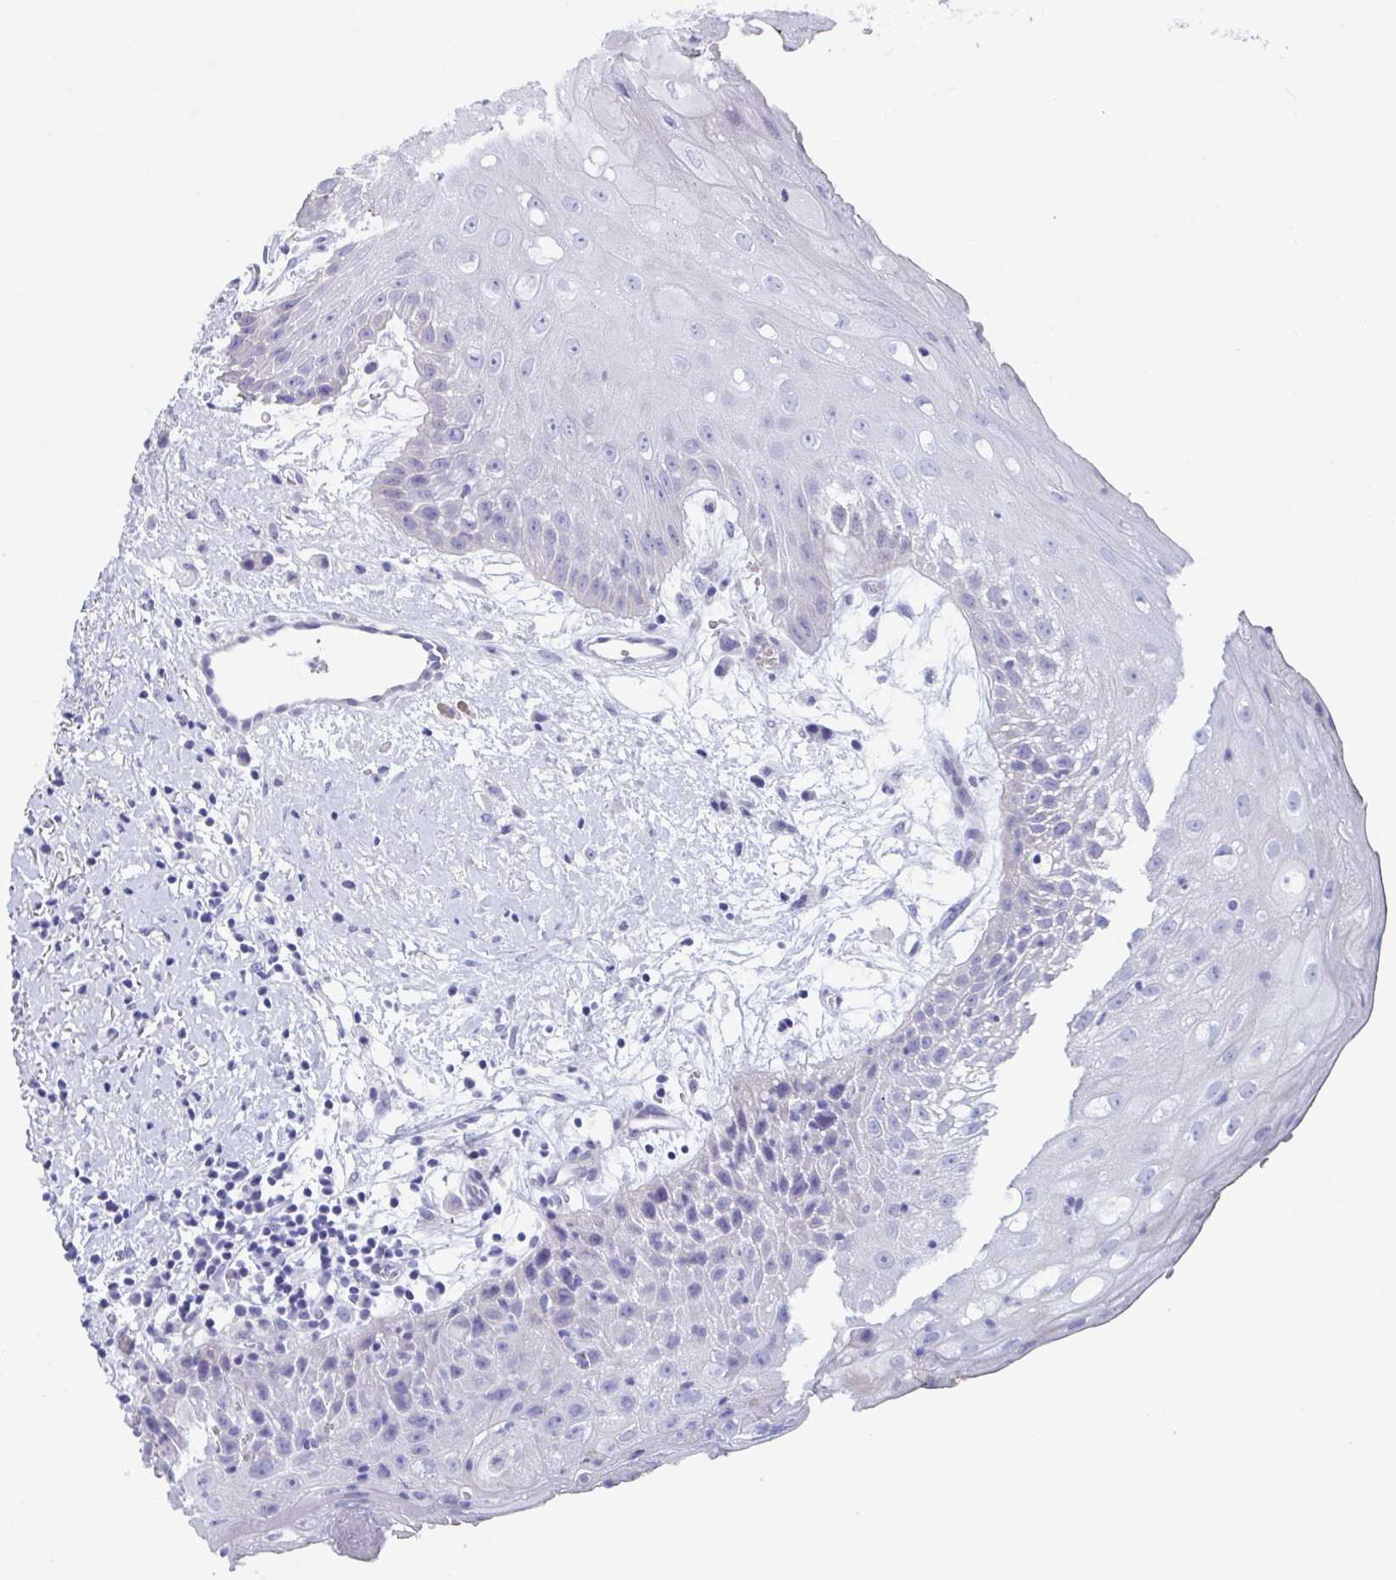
{"staining": {"intensity": "negative", "quantity": "none", "location": "none"}, "tissue": "oral mucosa", "cell_type": "Squamous epithelial cells", "image_type": "normal", "snomed": [{"axis": "morphology", "description": "Normal tissue, NOS"}, {"axis": "morphology", "description": "Squamous cell carcinoma, NOS"}, {"axis": "topography", "description": "Oral tissue"}, {"axis": "topography", "description": "Peripheral nerve tissue"}, {"axis": "topography", "description": "Head-Neck"}], "caption": "Immunohistochemistry histopathology image of benign human oral mucosa stained for a protein (brown), which demonstrates no expression in squamous epithelial cells. Brightfield microscopy of IHC stained with DAB (3,3'-diaminobenzidine) (brown) and hematoxylin (blue), captured at high magnification.", "gene": "ZPBP", "patient": {"sex": "female", "age": 59}}